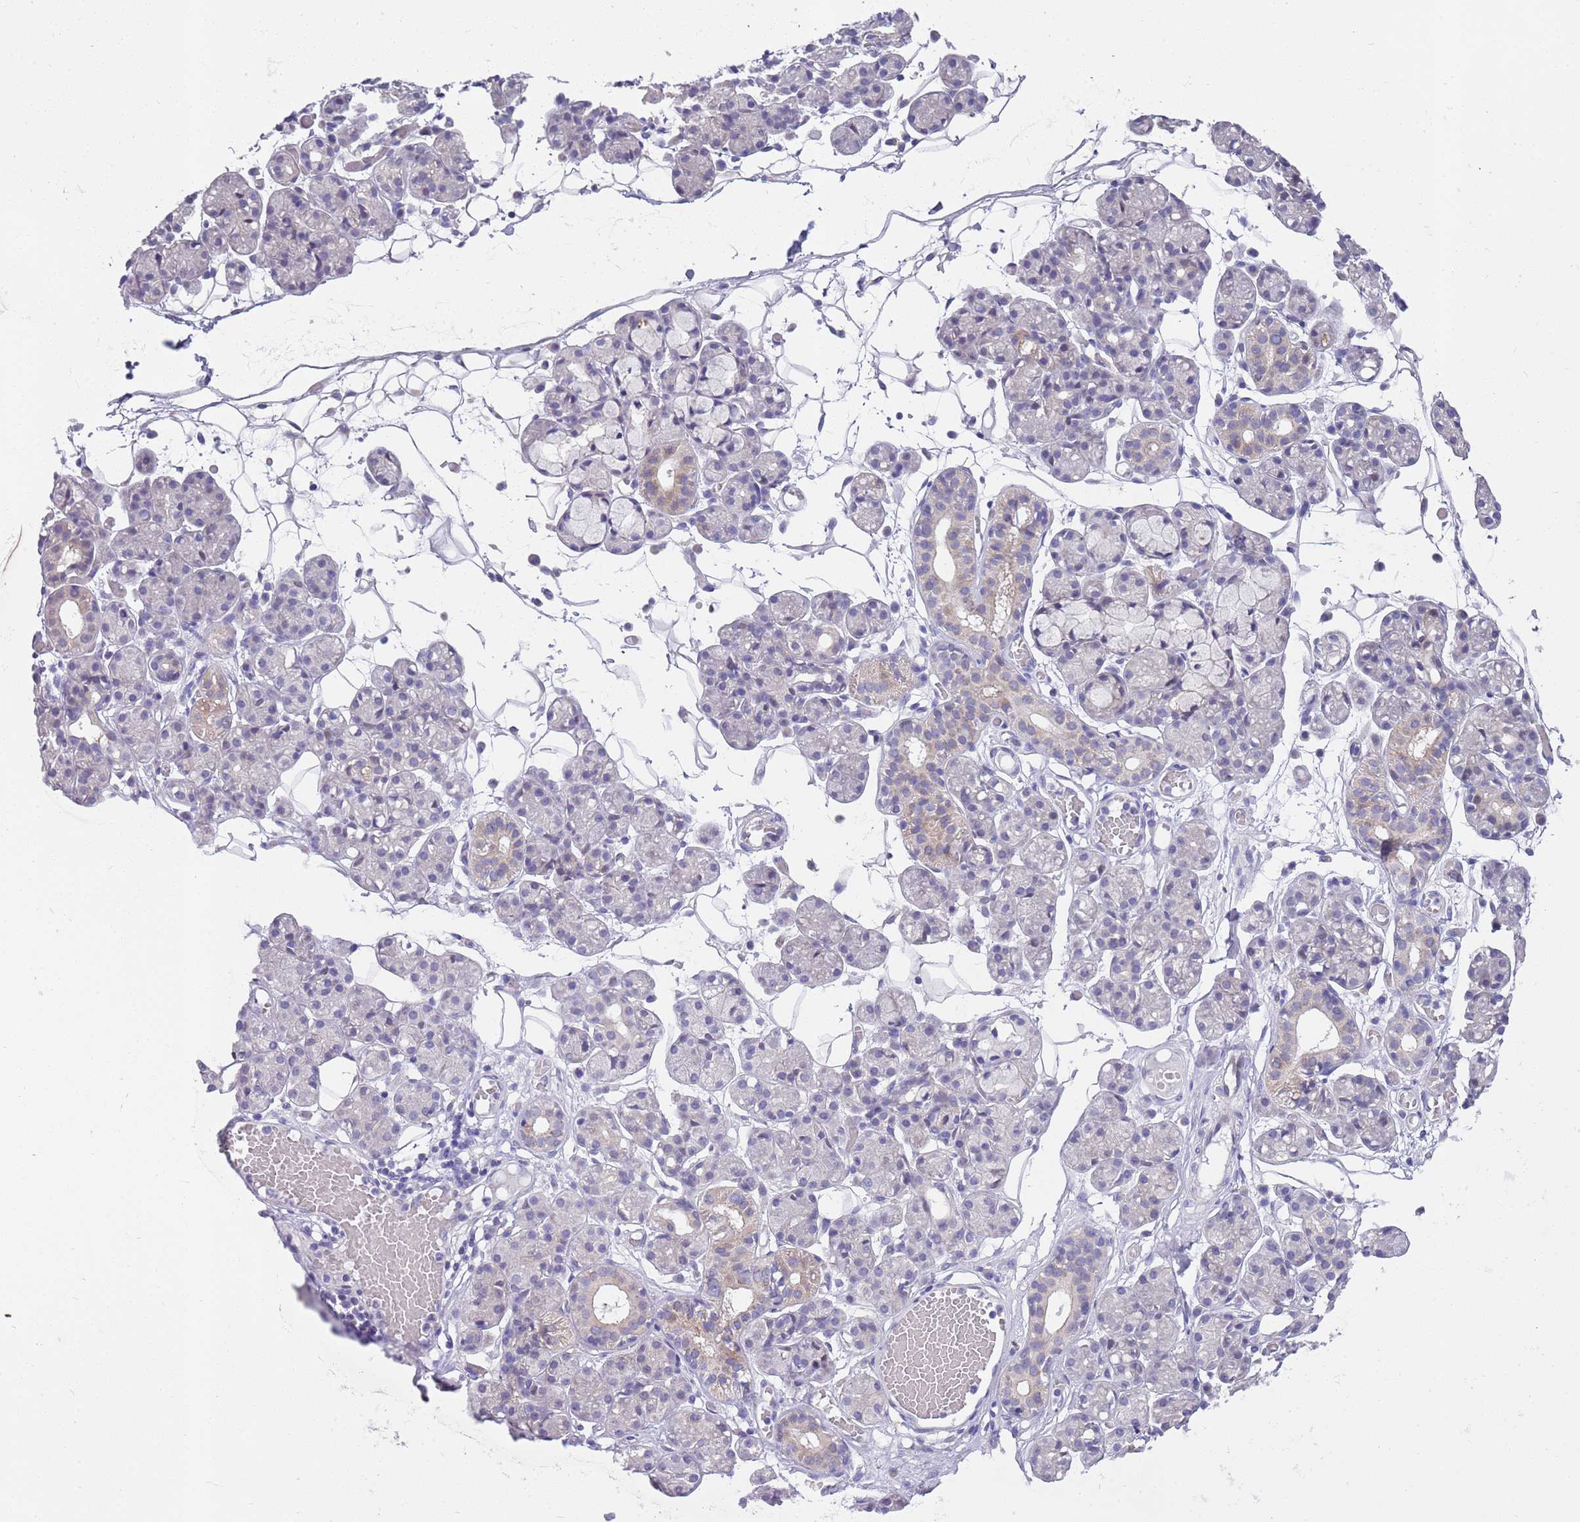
{"staining": {"intensity": "negative", "quantity": "none", "location": "none"}, "tissue": "salivary gland", "cell_type": "Glandular cells", "image_type": "normal", "snomed": [{"axis": "morphology", "description": "Normal tissue, NOS"}, {"axis": "topography", "description": "Salivary gland"}], "caption": "High power microscopy photomicrograph of an IHC histopathology image of benign salivary gland, revealing no significant positivity in glandular cells.", "gene": "BRMS1L", "patient": {"sex": "male", "age": 63}}